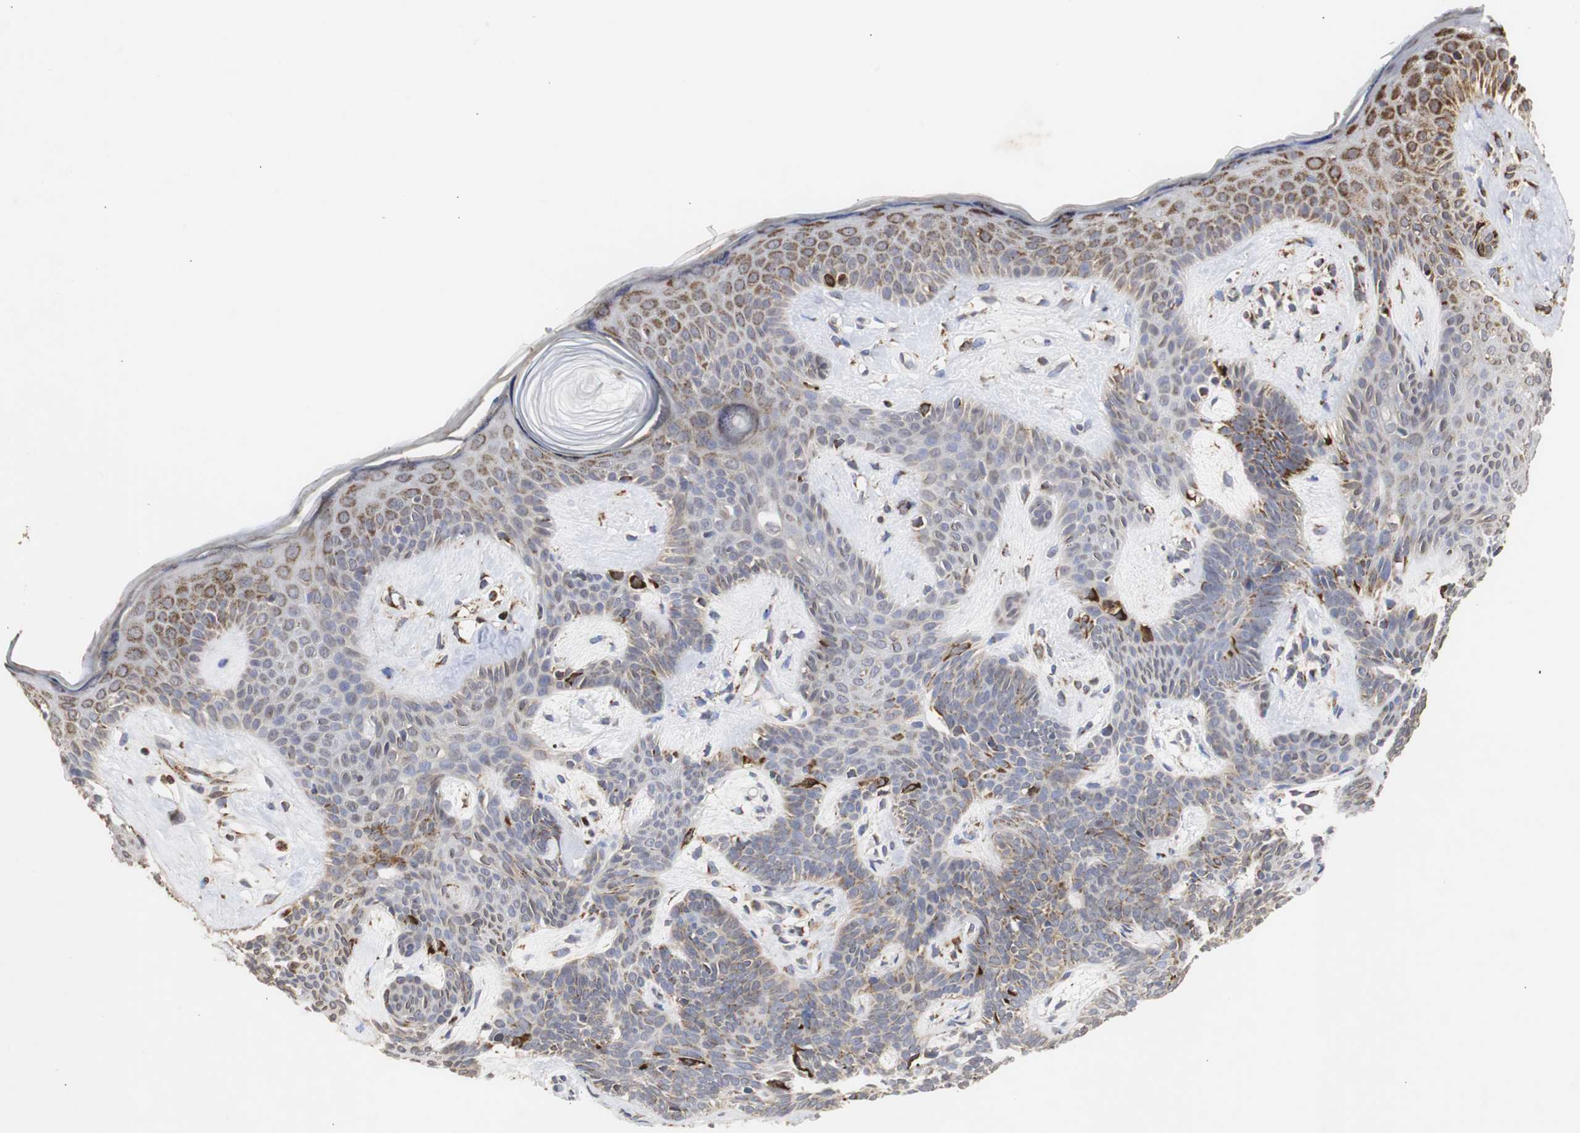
{"staining": {"intensity": "strong", "quantity": "25%-75%", "location": "cytoplasmic/membranous"}, "tissue": "skin cancer", "cell_type": "Tumor cells", "image_type": "cancer", "snomed": [{"axis": "morphology", "description": "Developmental malformation"}, {"axis": "morphology", "description": "Basal cell carcinoma"}, {"axis": "topography", "description": "Skin"}], "caption": "A high-resolution micrograph shows immunohistochemistry (IHC) staining of skin cancer (basal cell carcinoma), which reveals strong cytoplasmic/membranous expression in about 25%-75% of tumor cells.", "gene": "HSD17B10", "patient": {"sex": "female", "age": 62}}